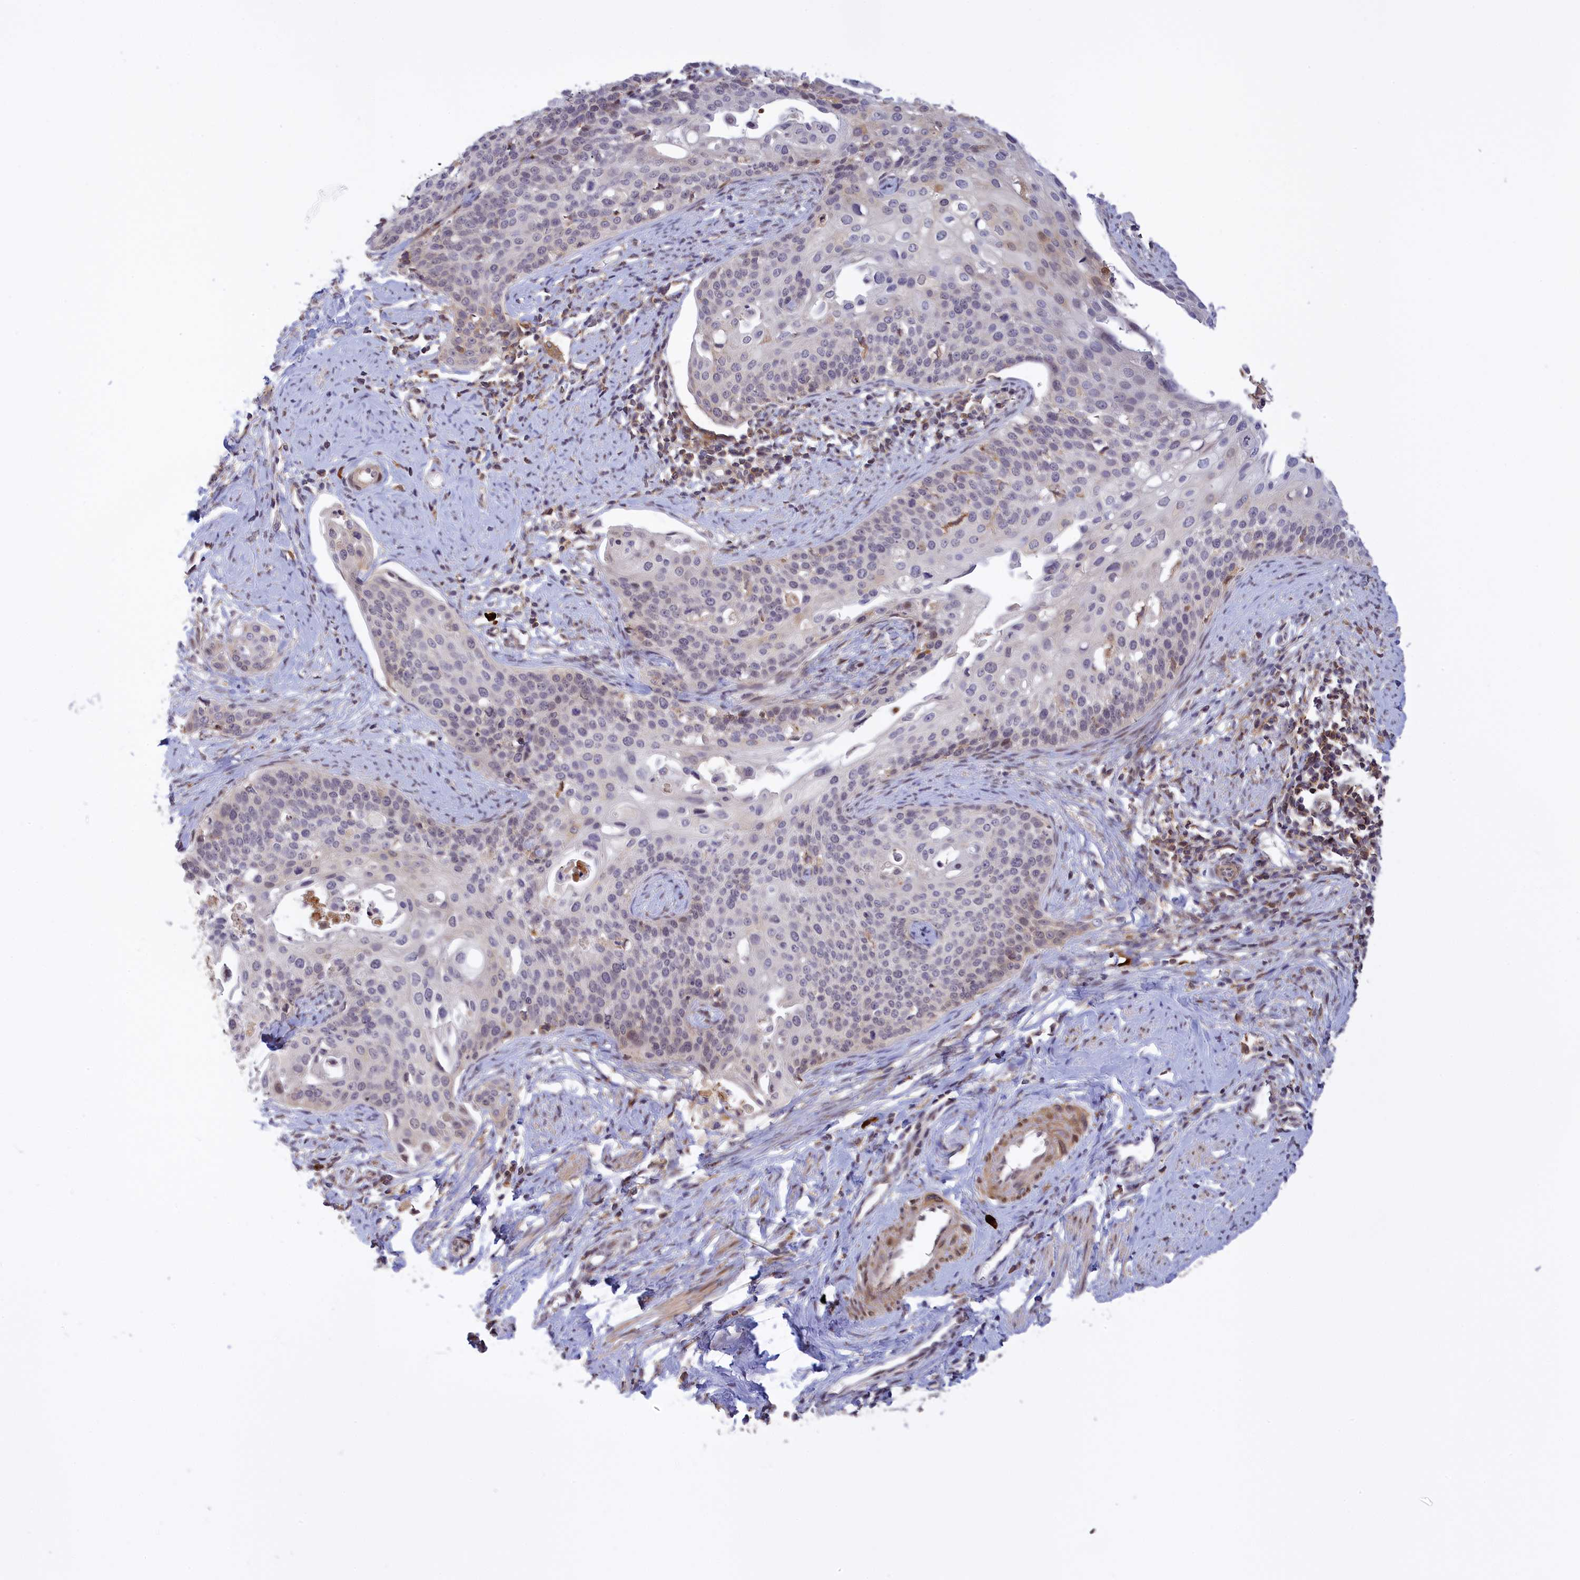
{"staining": {"intensity": "negative", "quantity": "none", "location": "none"}, "tissue": "cervical cancer", "cell_type": "Tumor cells", "image_type": "cancer", "snomed": [{"axis": "morphology", "description": "Squamous cell carcinoma, NOS"}, {"axis": "topography", "description": "Cervix"}], "caption": "This is a histopathology image of immunohistochemistry (IHC) staining of cervical cancer, which shows no staining in tumor cells. (DAB (3,3'-diaminobenzidine) immunohistochemistry with hematoxylin counter stain).", "gene": "RRAD", "patient": {"sex": "female", "age": 44}}